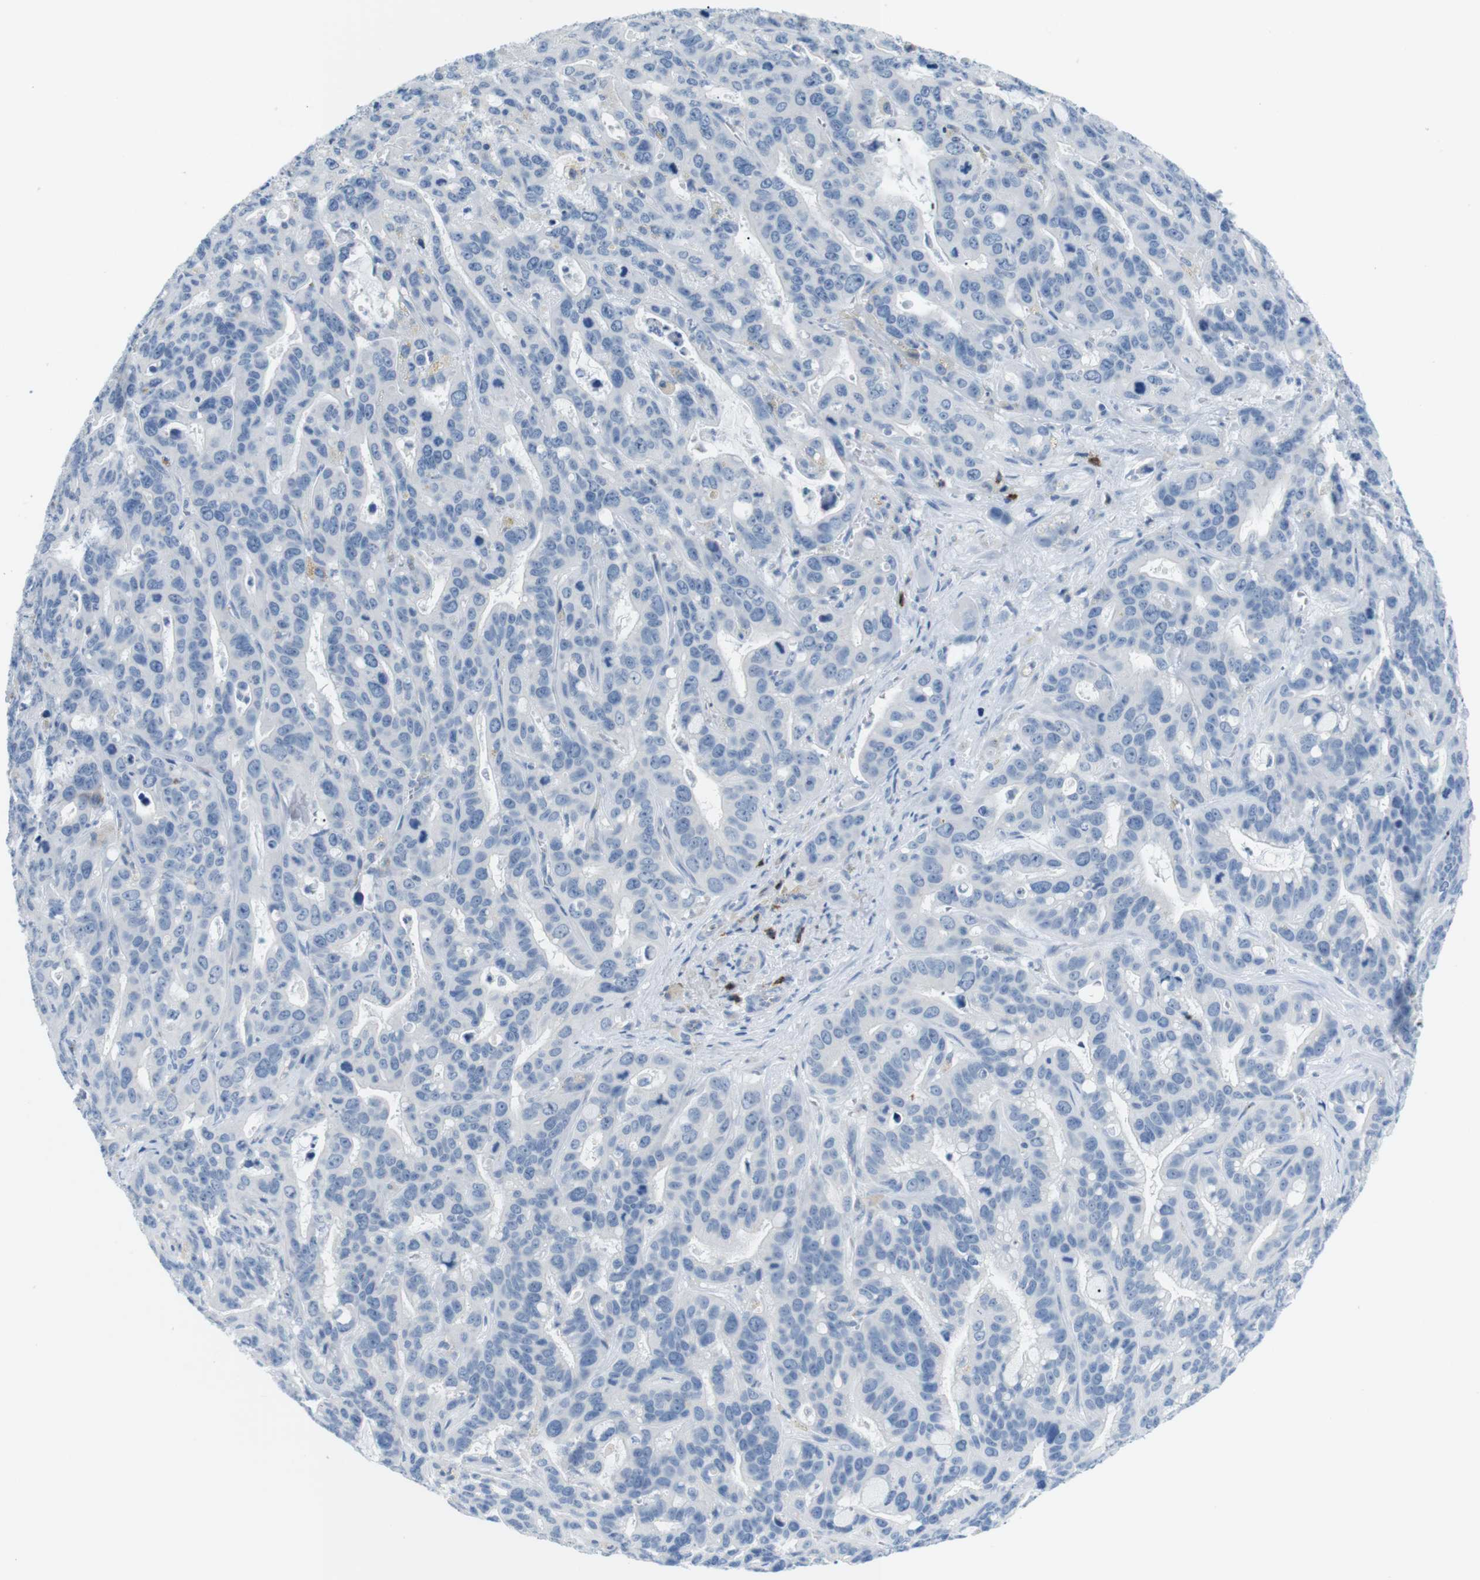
{"staining": {"intensity": "negative", "quantity": "none", "location": "none"}, "tissue": "liver cancer", "cell_type": "Tumor cells", "image_type": "cancer", "snomed": [{"axis": "morphology", "description": "Cholangiocarcinoma"}, {"axis": "topography", "description": "Liver"}], "caption": "DAB (3,3'-diaminobenzidine) immunohistochemical staining of human liver cancer reveals no significant expression in tumor cells.", "gene": "TNFRSF4", "patient": {"sex": "female", "age": 65}}